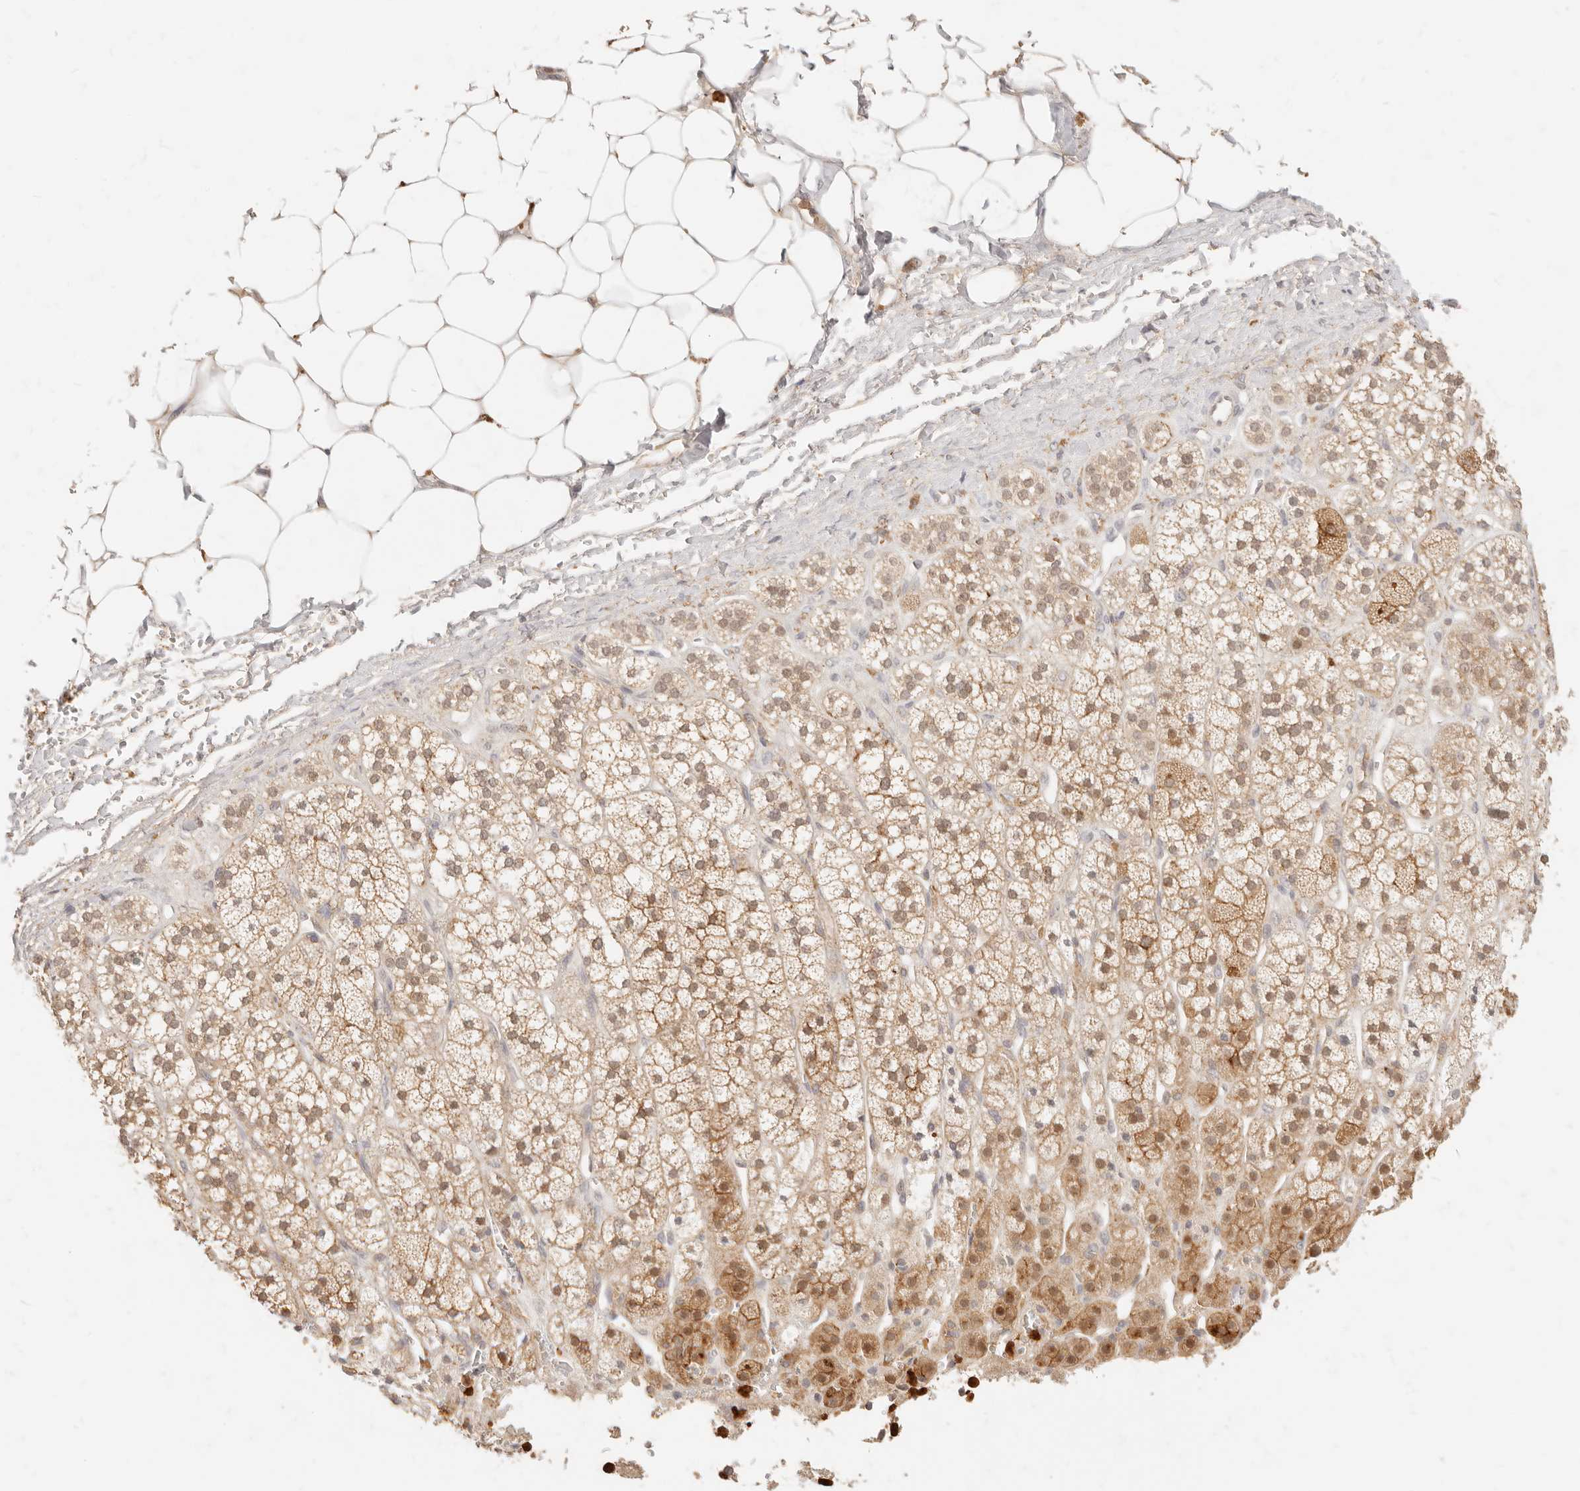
{"staining": {"intensity": "moderate", "quantity": ">75%", "location": "cytoplasmic/membranous"}, "tissue": "adrenal gland", "cell_type": "Glandular cells", "image_type": "normal", "snomed": [{"axis": "morphology", "description": "Normal tissue, NOS"}, {"axis": "topography", "description": "Adrenal gland"}], "caption": "DAB immunohistochemical staining of unremarkable adrenal gland exhibits moderate cytoplasmic/membranous protein staining in approximately >75% of glandular cells. Immunohistochemistry (ihc) stains the protein of interest in brown and the nuclei are stained blue.", "gene": "TMTC2", "patient": {"sex": "male", "age": 56}}